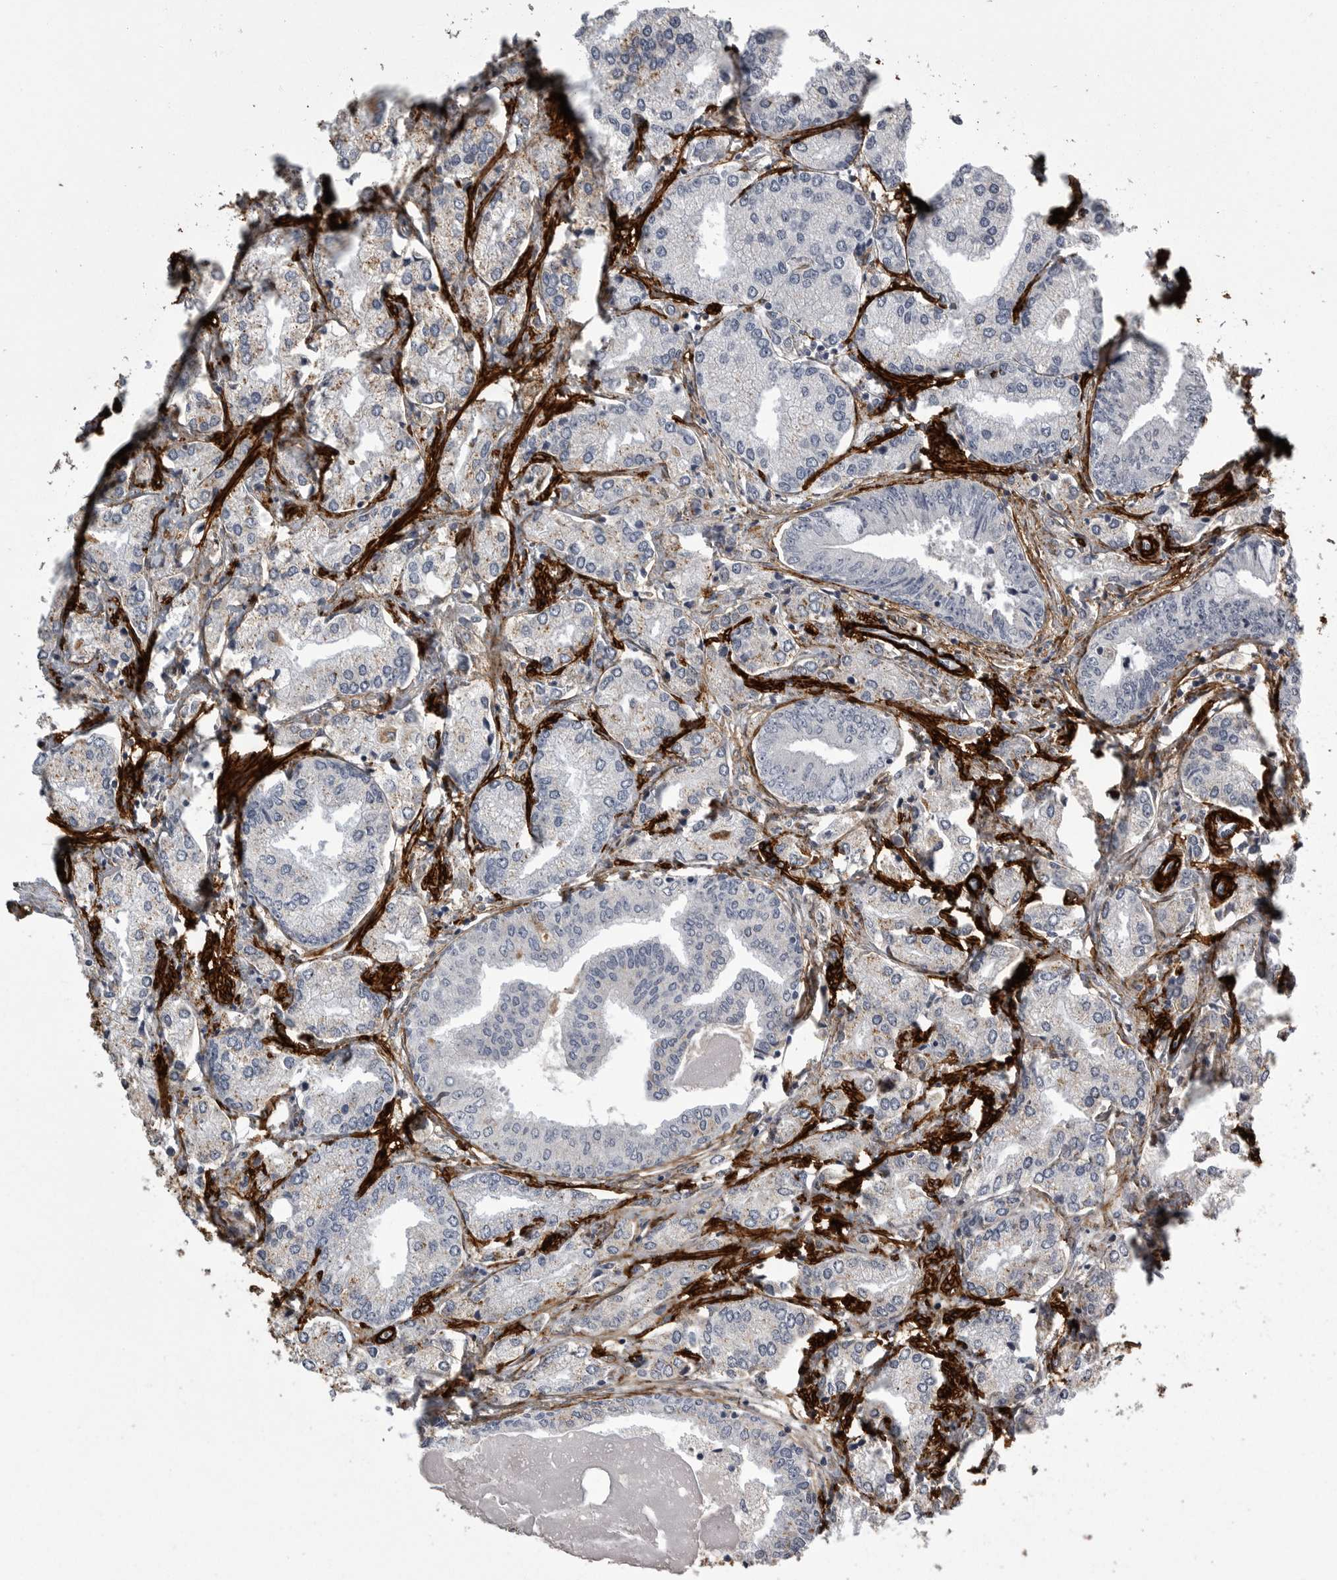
{"staining": {"intensity": "negative", "quantity": "none", "location": "none"}, "tissue": "prostate cancer", "cell_type": "Tumor cells", "image_type": "cancer", "snomed": [{"axis": "morphology", "description": "Adenocarcinoma, High grade"}, {"axis": "topography", "description": "Prostate"}], "caption": "Photomicrograph shows no protein staining in tumor cells of prostate cancer (adenocarcinoma (high-grade)) tissue.", "gene": "AOC3", "patient": {"sex": "male", "age": 66}}